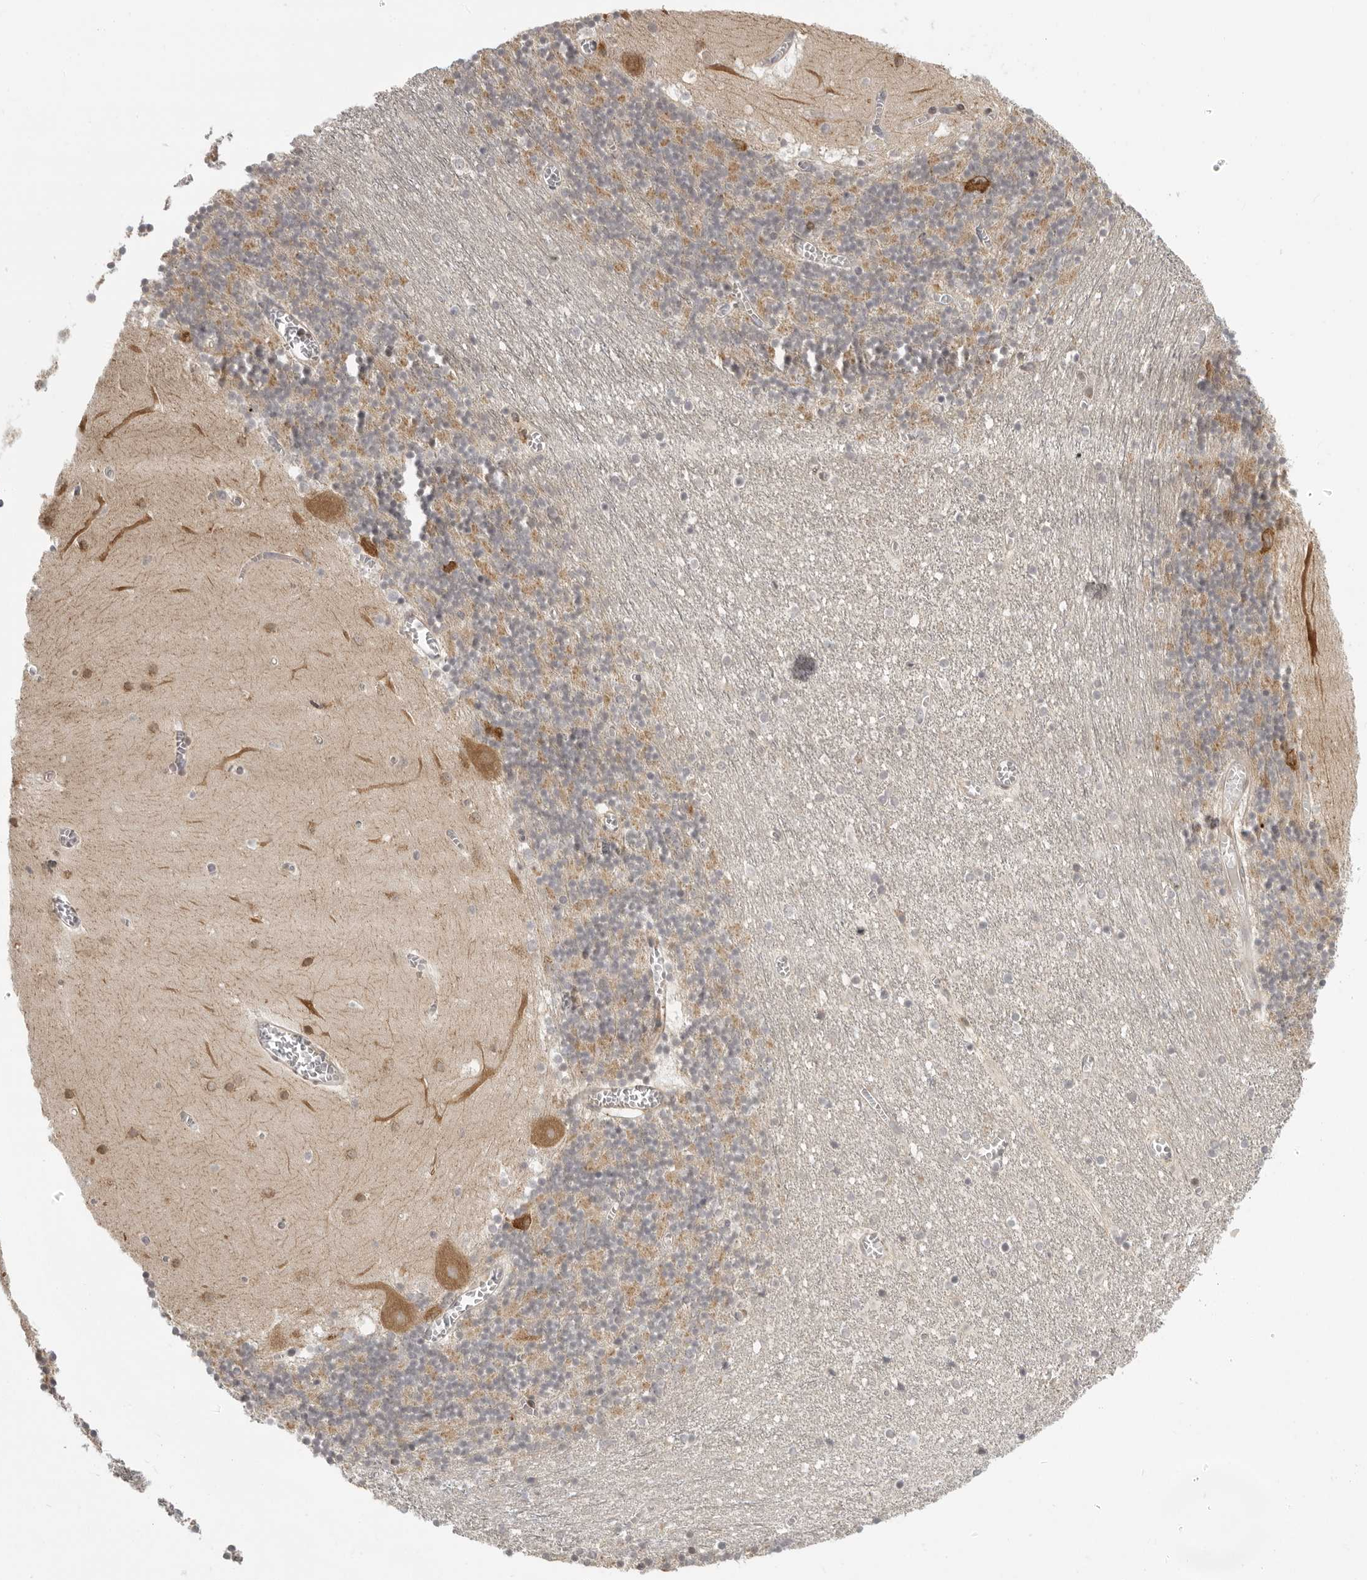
{"staining": {"intensity": "moderate", "quantity": ">75%", "location": "cytoplasmic/membranous"}, "tissue": "cerebellum", "cell_type": "Cells in granular layer", "image_type": "normal", "snomed": [{"axis": "morphology", "description": "Normal tissue, NOS"}, {"axis": "topography", "description": "Cerebellum"}], "caption": "Cerebellum stained with DAB immunohistochemistry demonstrates medium levels of moderate cytoplasmic/membranous positivity in about >75% of cells in granular layer. (DAB IHC, brown staining for protein, blue staining for nuclei).", "gene": "PRRC2A", "patient": {"sex": "female", "age": 28}}